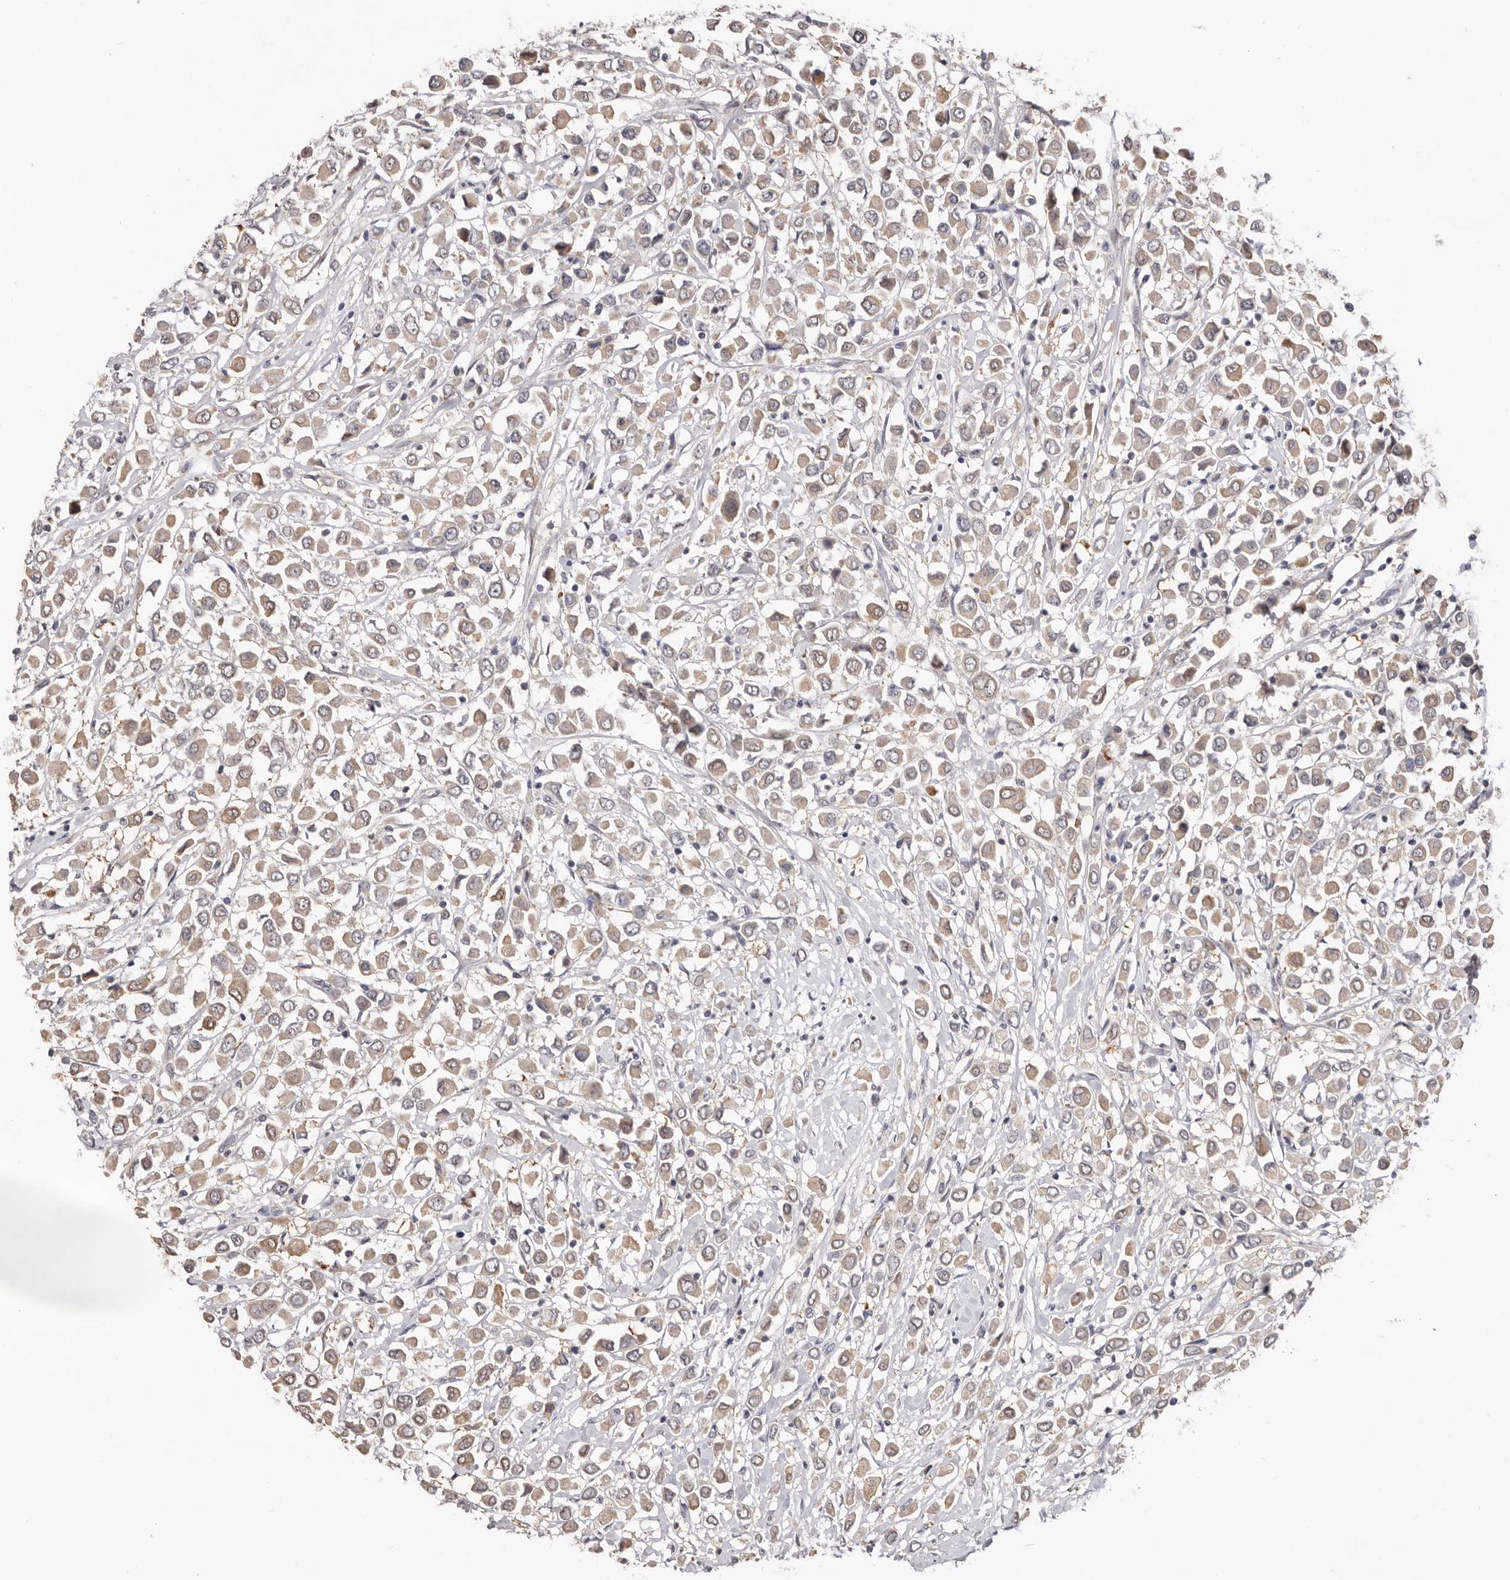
{"staining": {"intensity": "weak", "quantity": ">75%", "location": "cytoplasmic/membranous"}, "tissue": "breast cancer", "cell_type": "Tumor cells", "image_type": "cancer", "snomed": [{"axis": "morphology", "description": "Duct carcinoma"}, {"axis": "topography", "description": "Breast"}], "caption": "Invasive ductal carcinoma (breast) tissue exhibits weak cytoplasmic/membranous expression in about >75% of tumor cells", "gene": "DOP1A", "patient": {"sex": "female", "age": 61}}